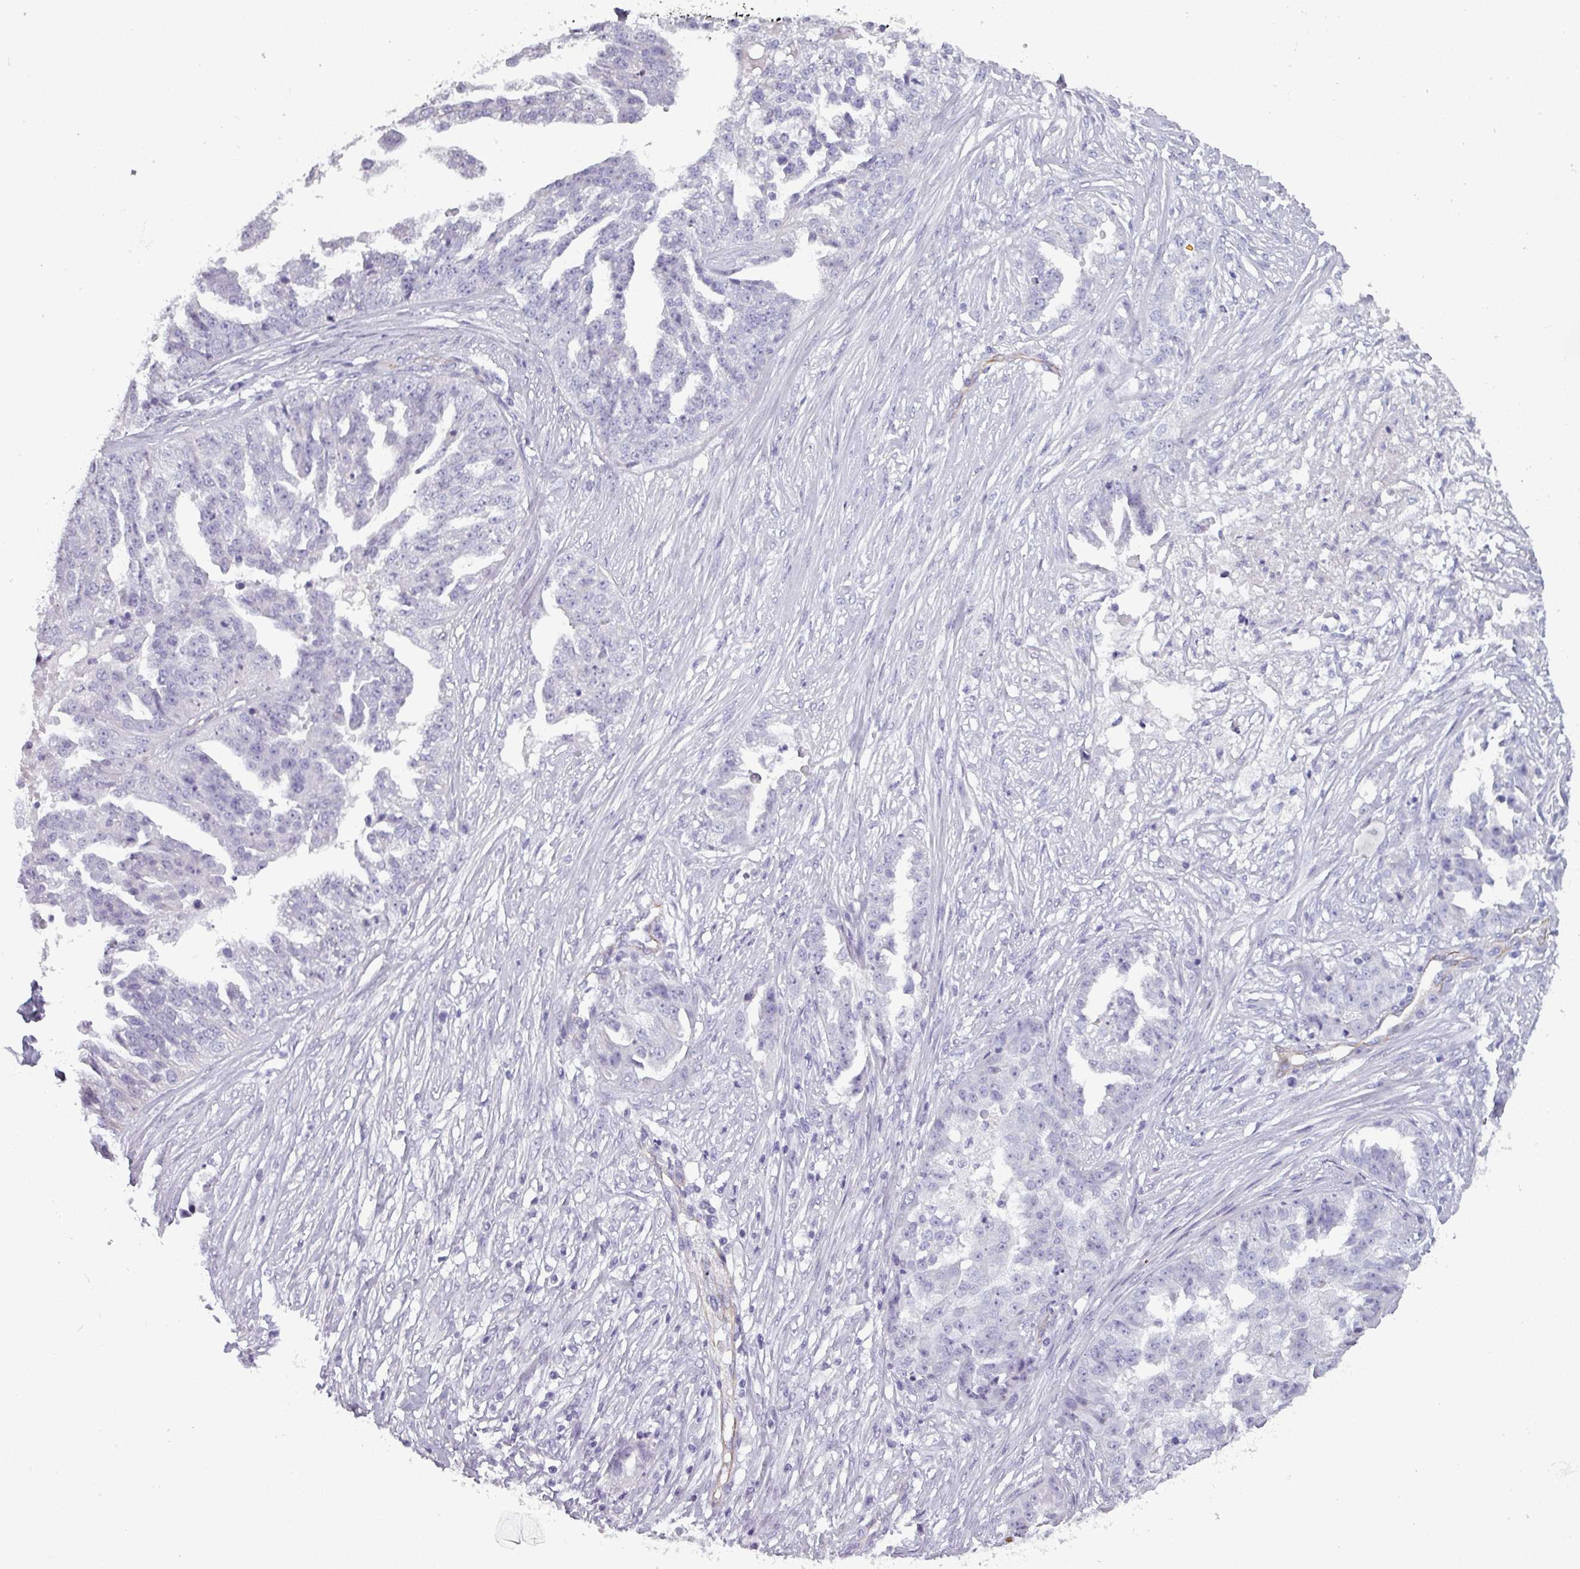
{"staining": {"intensity": "negative", "quantity": "none", "location": "none"}, "tissue": "ovarian cancer", "cell_type": "Tumor cells", "image_type": "cancer", "snomed": [{"axis": "morphology", "description": "Cystadenocarcinoma, serous, NOS"}, {"axis": "topography", "description": "Ovary"}], "caption": "An immunohistochemistry (IHC) histopathology image of serous cystadenocarcinoma (ovarian) is shown. There is no staining in tumor cells of serous cystadenocarcinoma (ovarian).", "gene": "AREL1", "patient": {"sex": "female", "age": 58}}